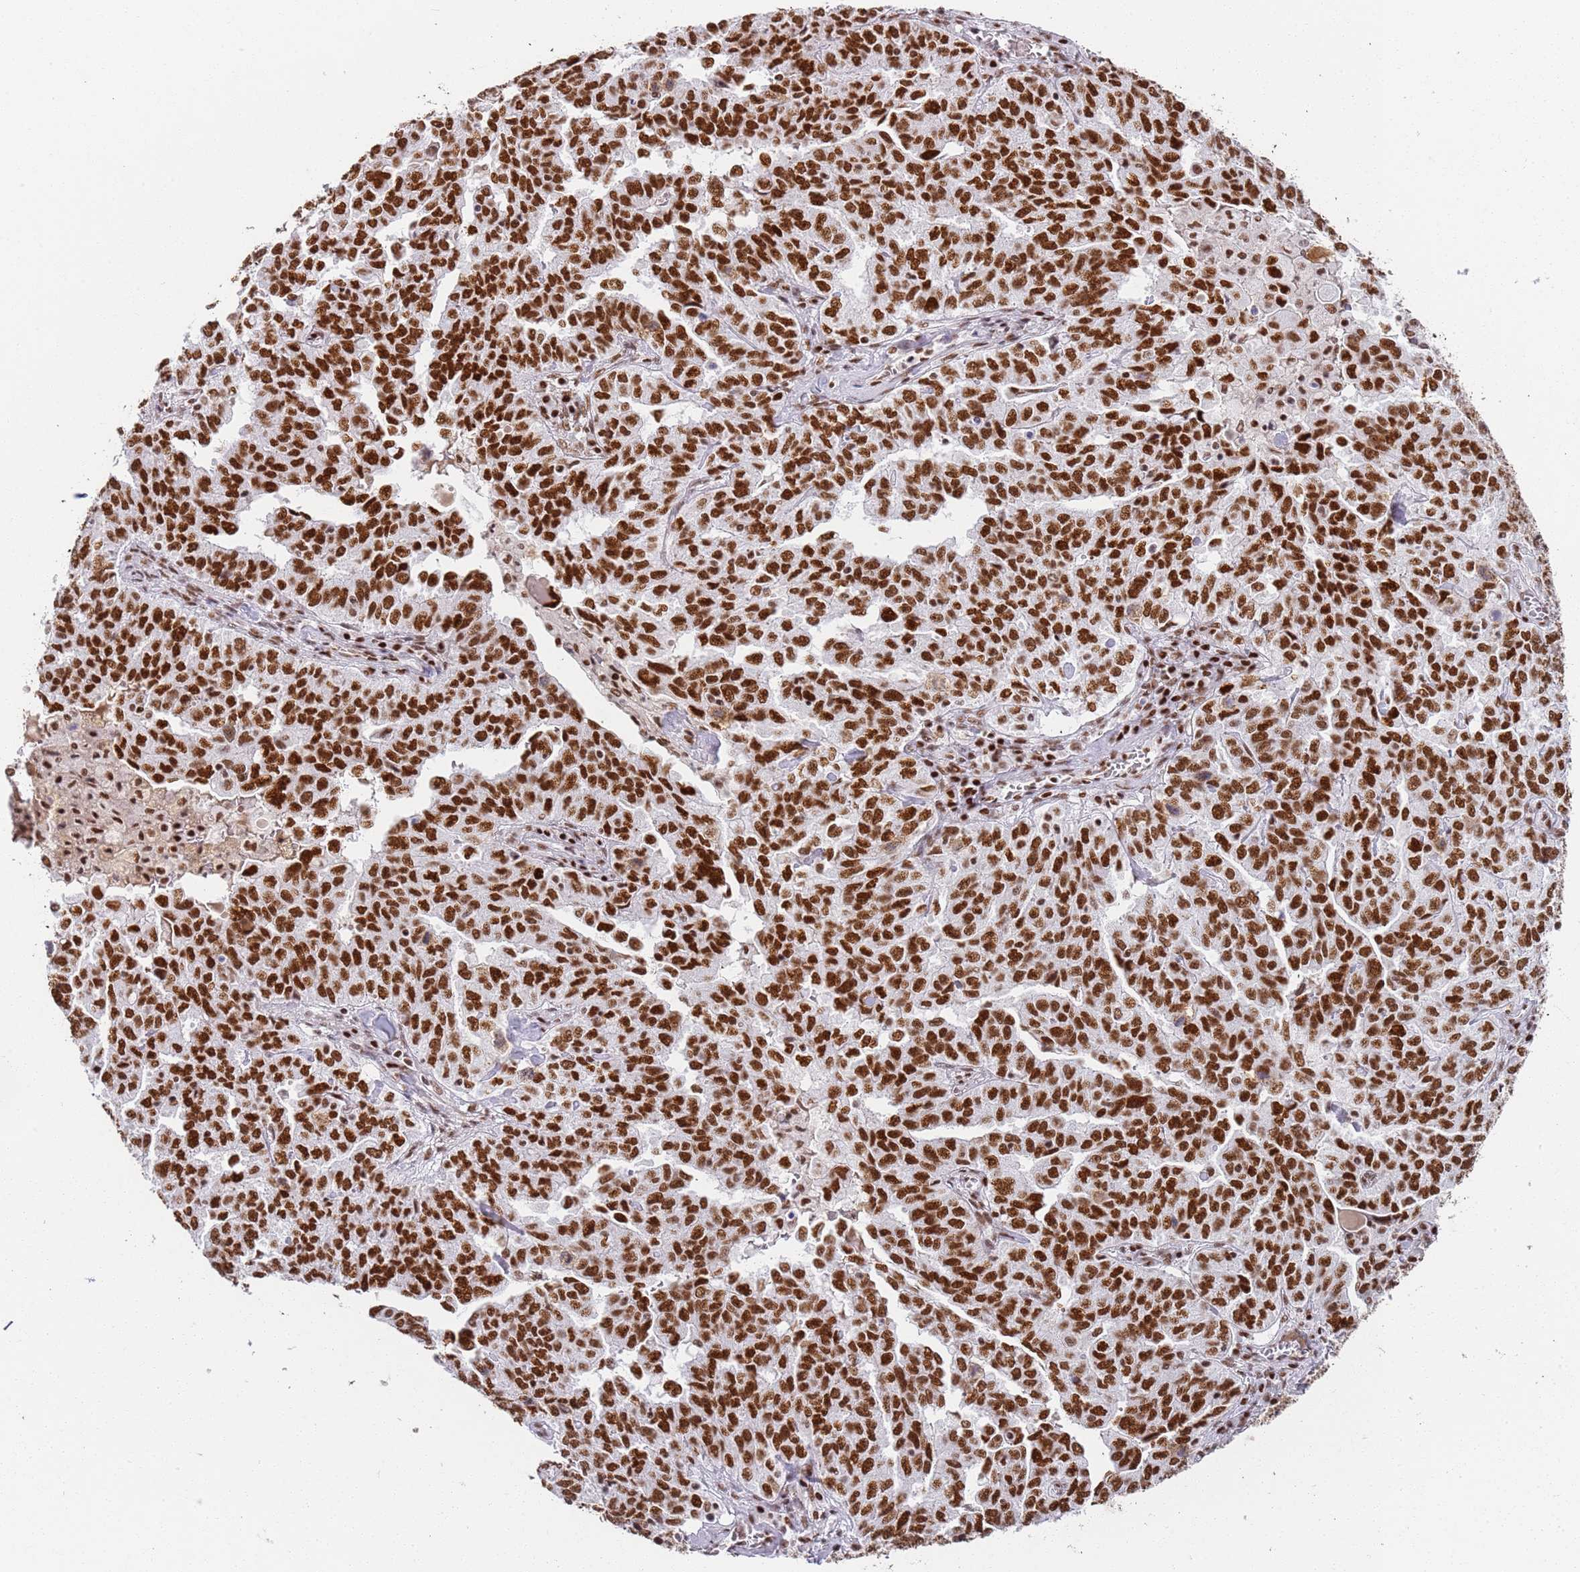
{"staining": {"intensity": "strong", "quantity": ">75%", "location": "nuclear"}, "tissue": "ovarian cancer", "cell_type": "Tumor cells", "image_type": "cancer", "snomed": [{"axis": "morphology", "description": "Carcinoma, endometroid"}, {"axis": "topography", "description": "Ovary"}], "caption": "Tumor cells reveal high levels of strong nuclear positivity in approximately >75% of cells in human ovarian cancer (endometroid carcinoma). Nuclei are stained in blue.", "gene": "AKAP8L", "patient": {"sex": "female", "age": 62}}